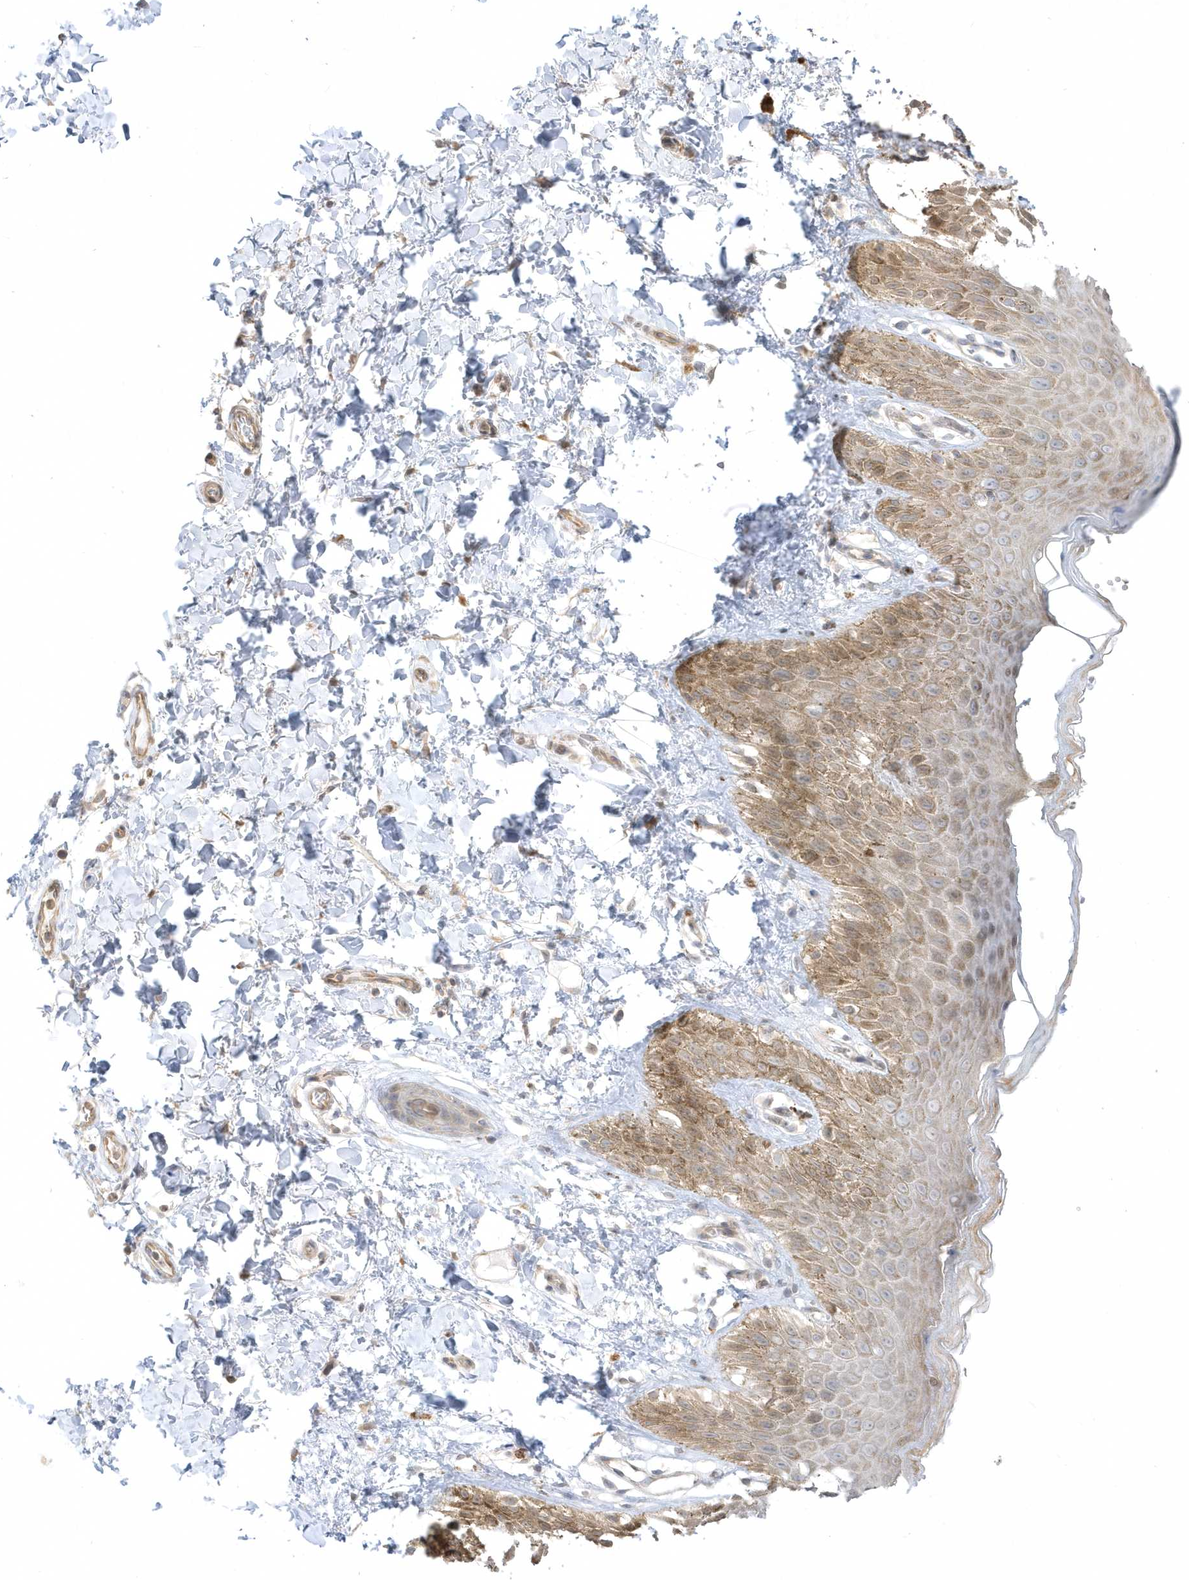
{"staining": {"intensity": "moderate", "quantity": "<25%", "location": "cytoplasmic/membranous"}, "tissue": "skin", "cell_type": "Epidermal cells", "image_type": "normal", "snomed": [{"axis": "morphology", "description": "Normal tissue, NOS"}, {"axis": "topography", "description": "Anal"}], "caption": "A histopathology image of skin stained for a protein exhibits moderate cytoplasmic/membranous brown staining in epidermal cells.", "gene": "ARHGEF9", "patient": {"sex": "male", "age": 44}}